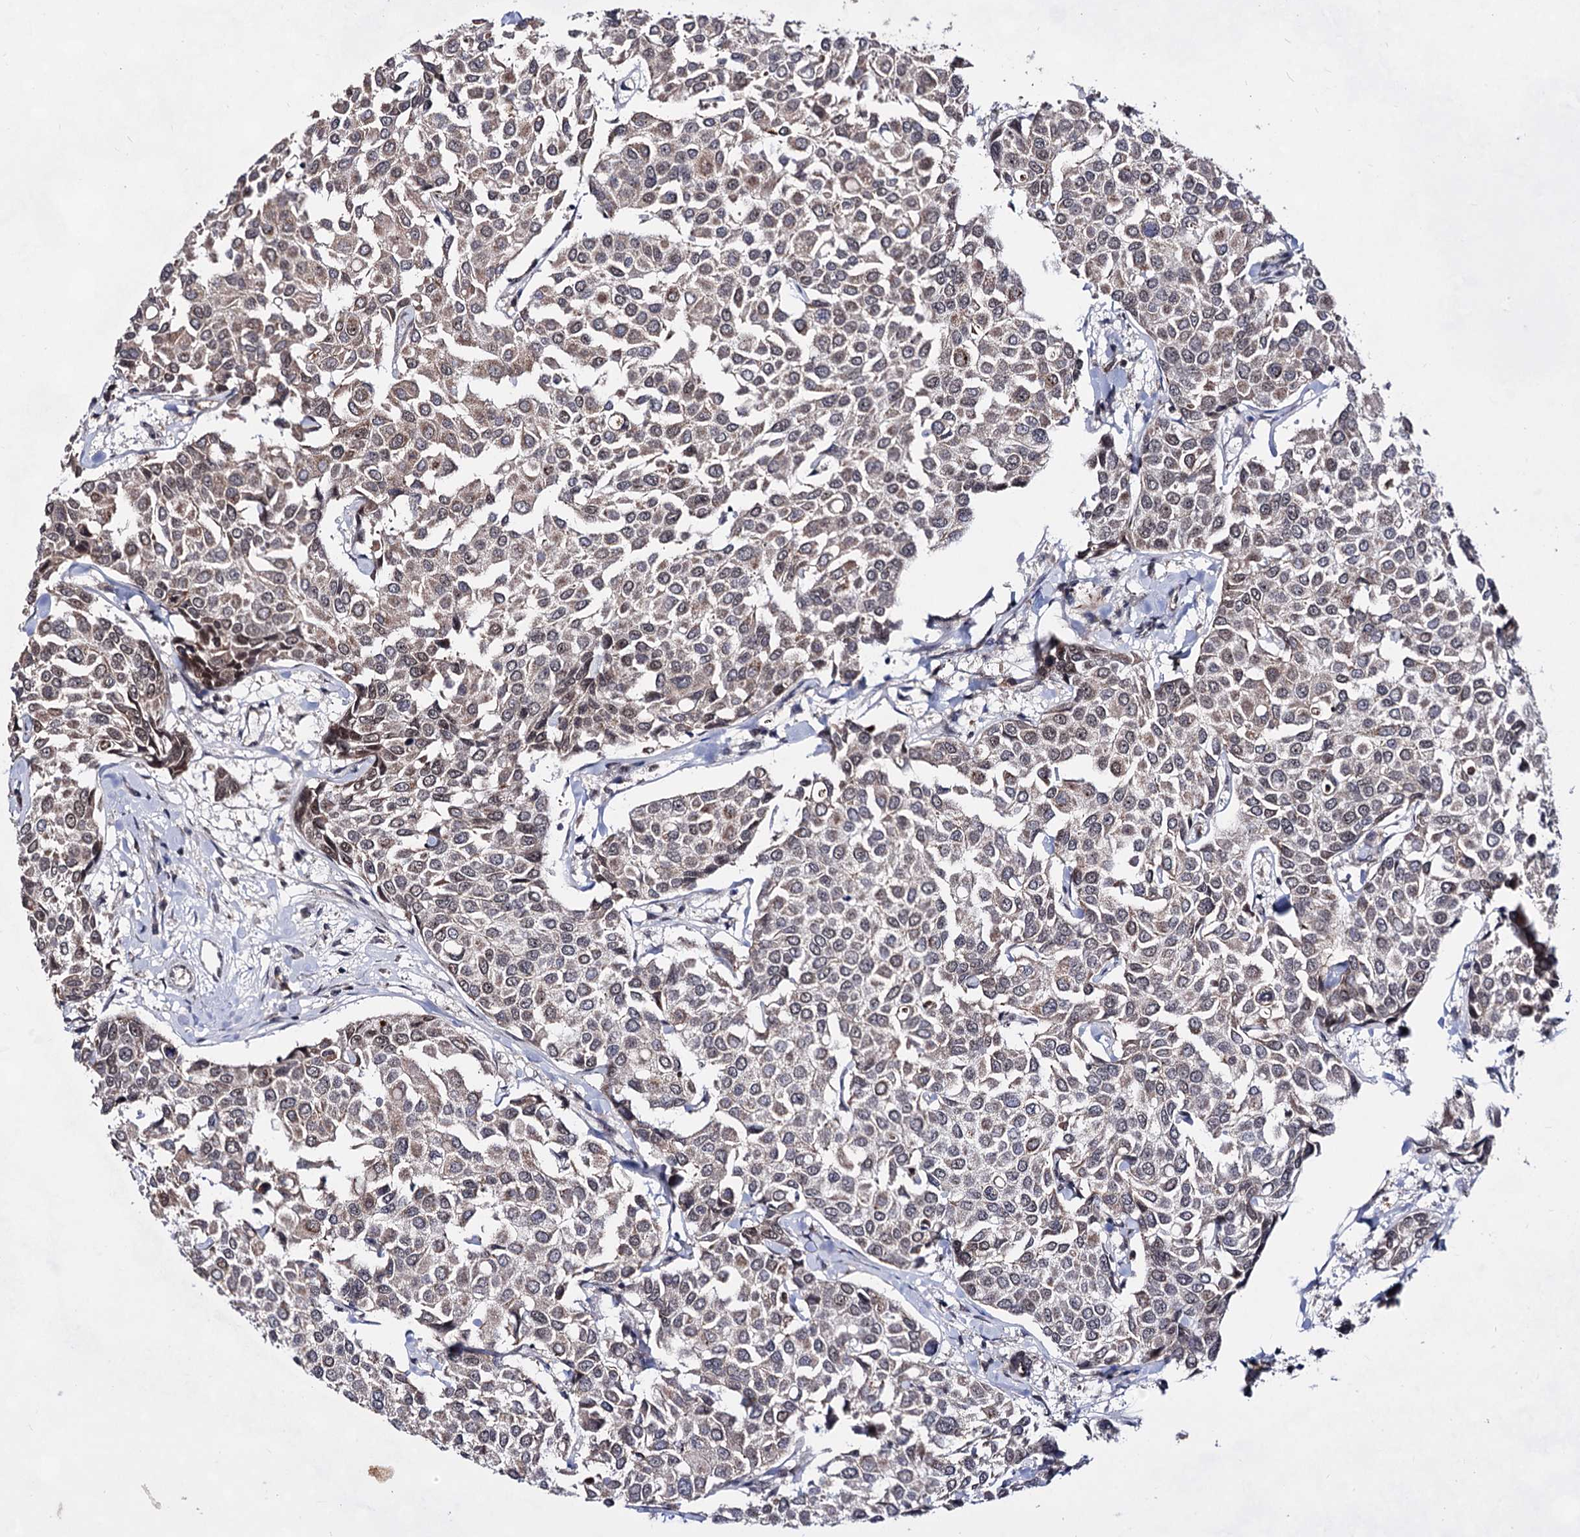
{"staining": {"intensity": "moderate", "quantity": "25%-75%", "location": "cytoplasmic/membranous,nuclear"}, "tissue": "breast cancer", "cell_type": "Tumor cells", "image_type": "cancer", "snomed": [{"axis": "morphology", "description": "Duct carcinoma"}, {"axis": "topography", "description": "Breast"}], "caption": "IHC (DAB (3,3'-diaminobenzidine)) staining of breast cancer (invasive ductal carcinoma) displays moderate cytoplasmic/membranous and nuclear protein staining in approximately 25%-75% of tumor cells.", "gene": "EXOSC10", "patient": {"sex": "female", "age": 55}}